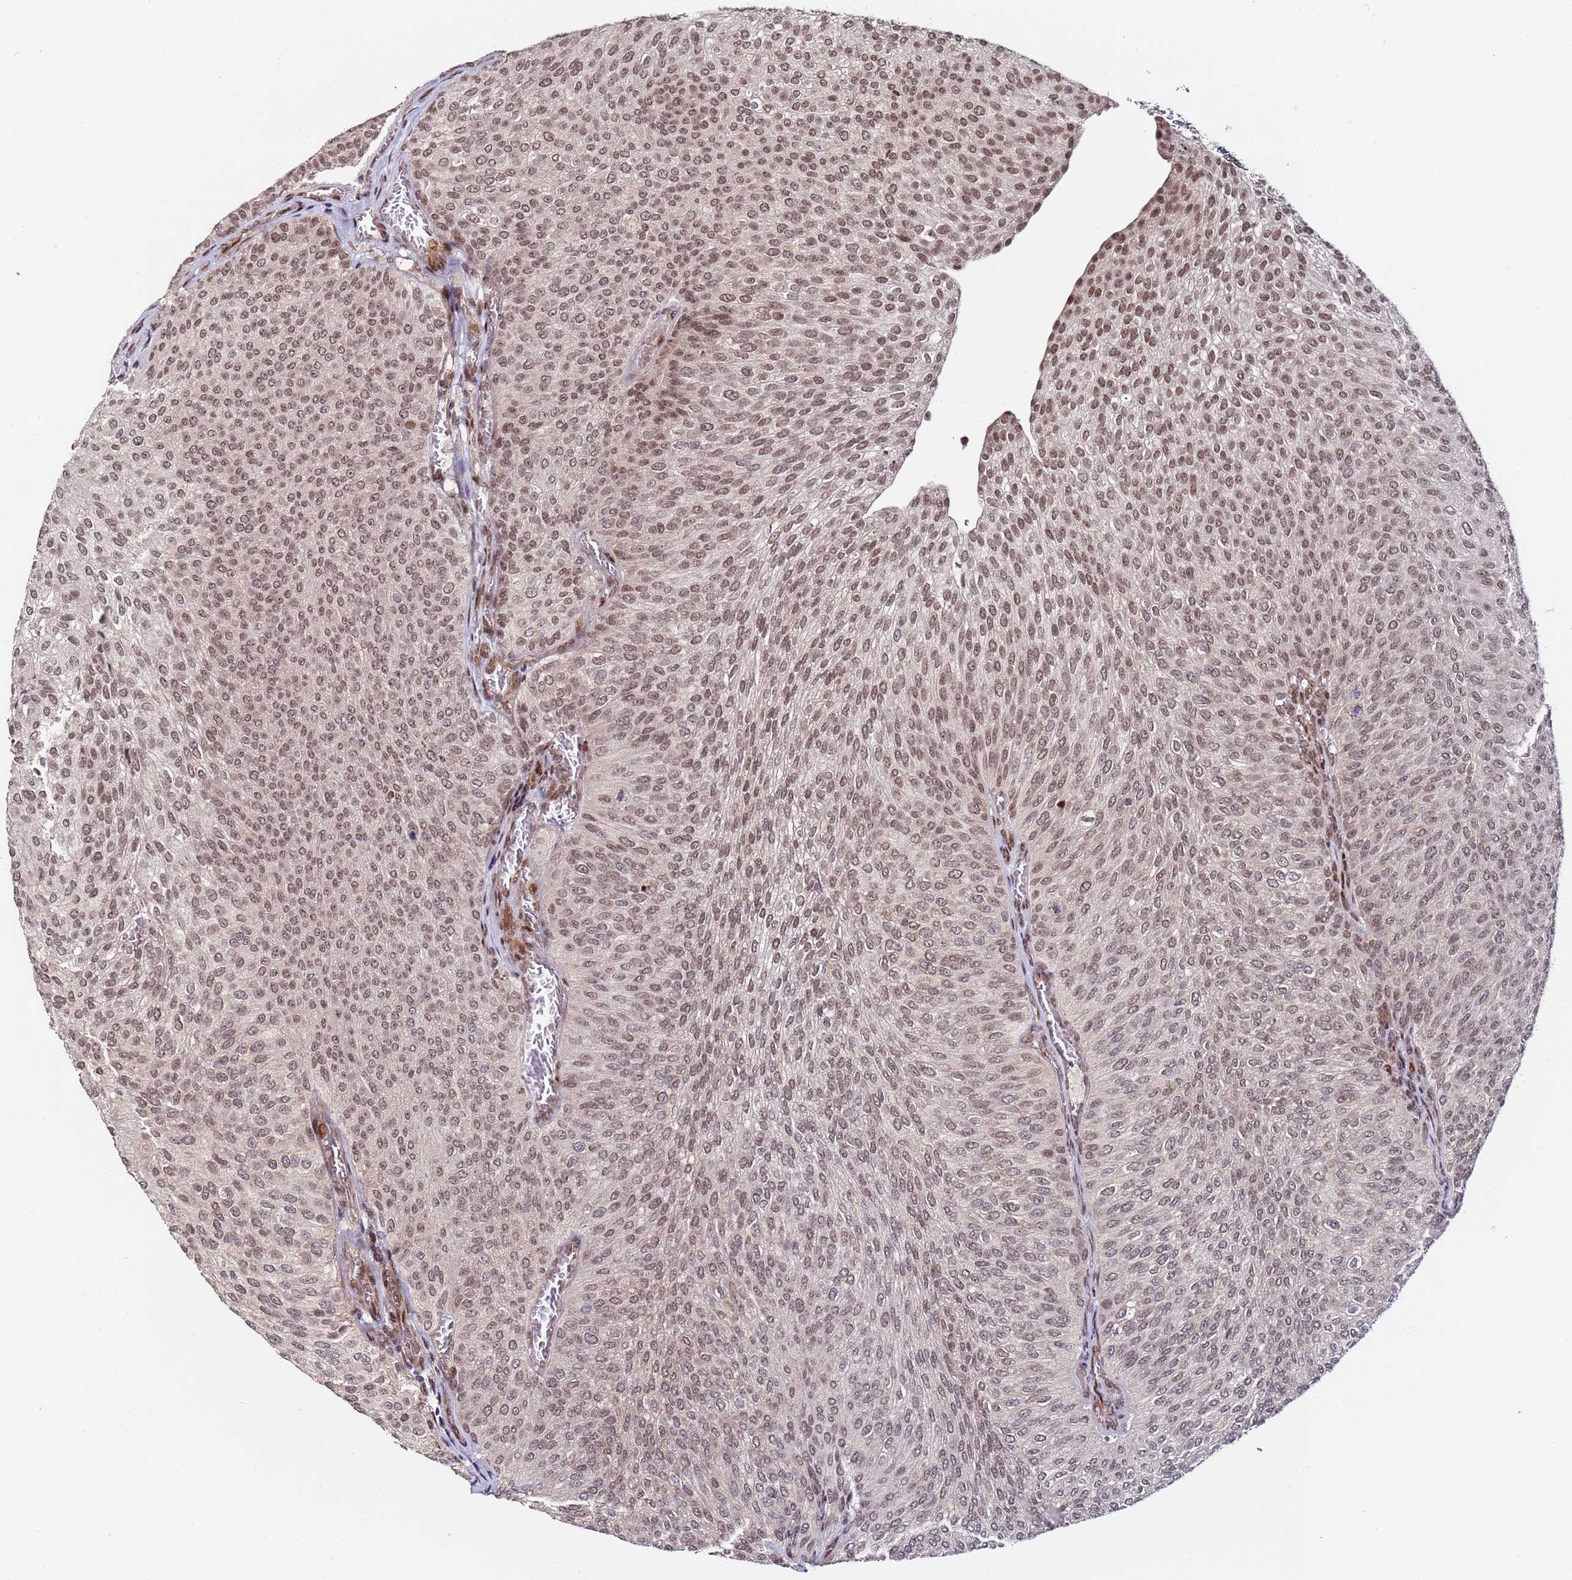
{"staining": {"intensity": "moderate", "quantity": ">75%", "location": "nuclear"}, "tissue": "urothelial cancer", "cell_type": "Tumor cells", "image_type": "cancer", "snomed": [{"axis": "morphology", "description": "Urothelial carcinoma, High grade"}, {"axis": "topography", "description": "Urinary bladder"}], "caption": "A brown stain labels moderate nuclear expression of a protein in urothelial carcinoma (high-grade) tumor cells.", "gene": "PPM1H", "patient": {"sex": "female", "age": 79}}